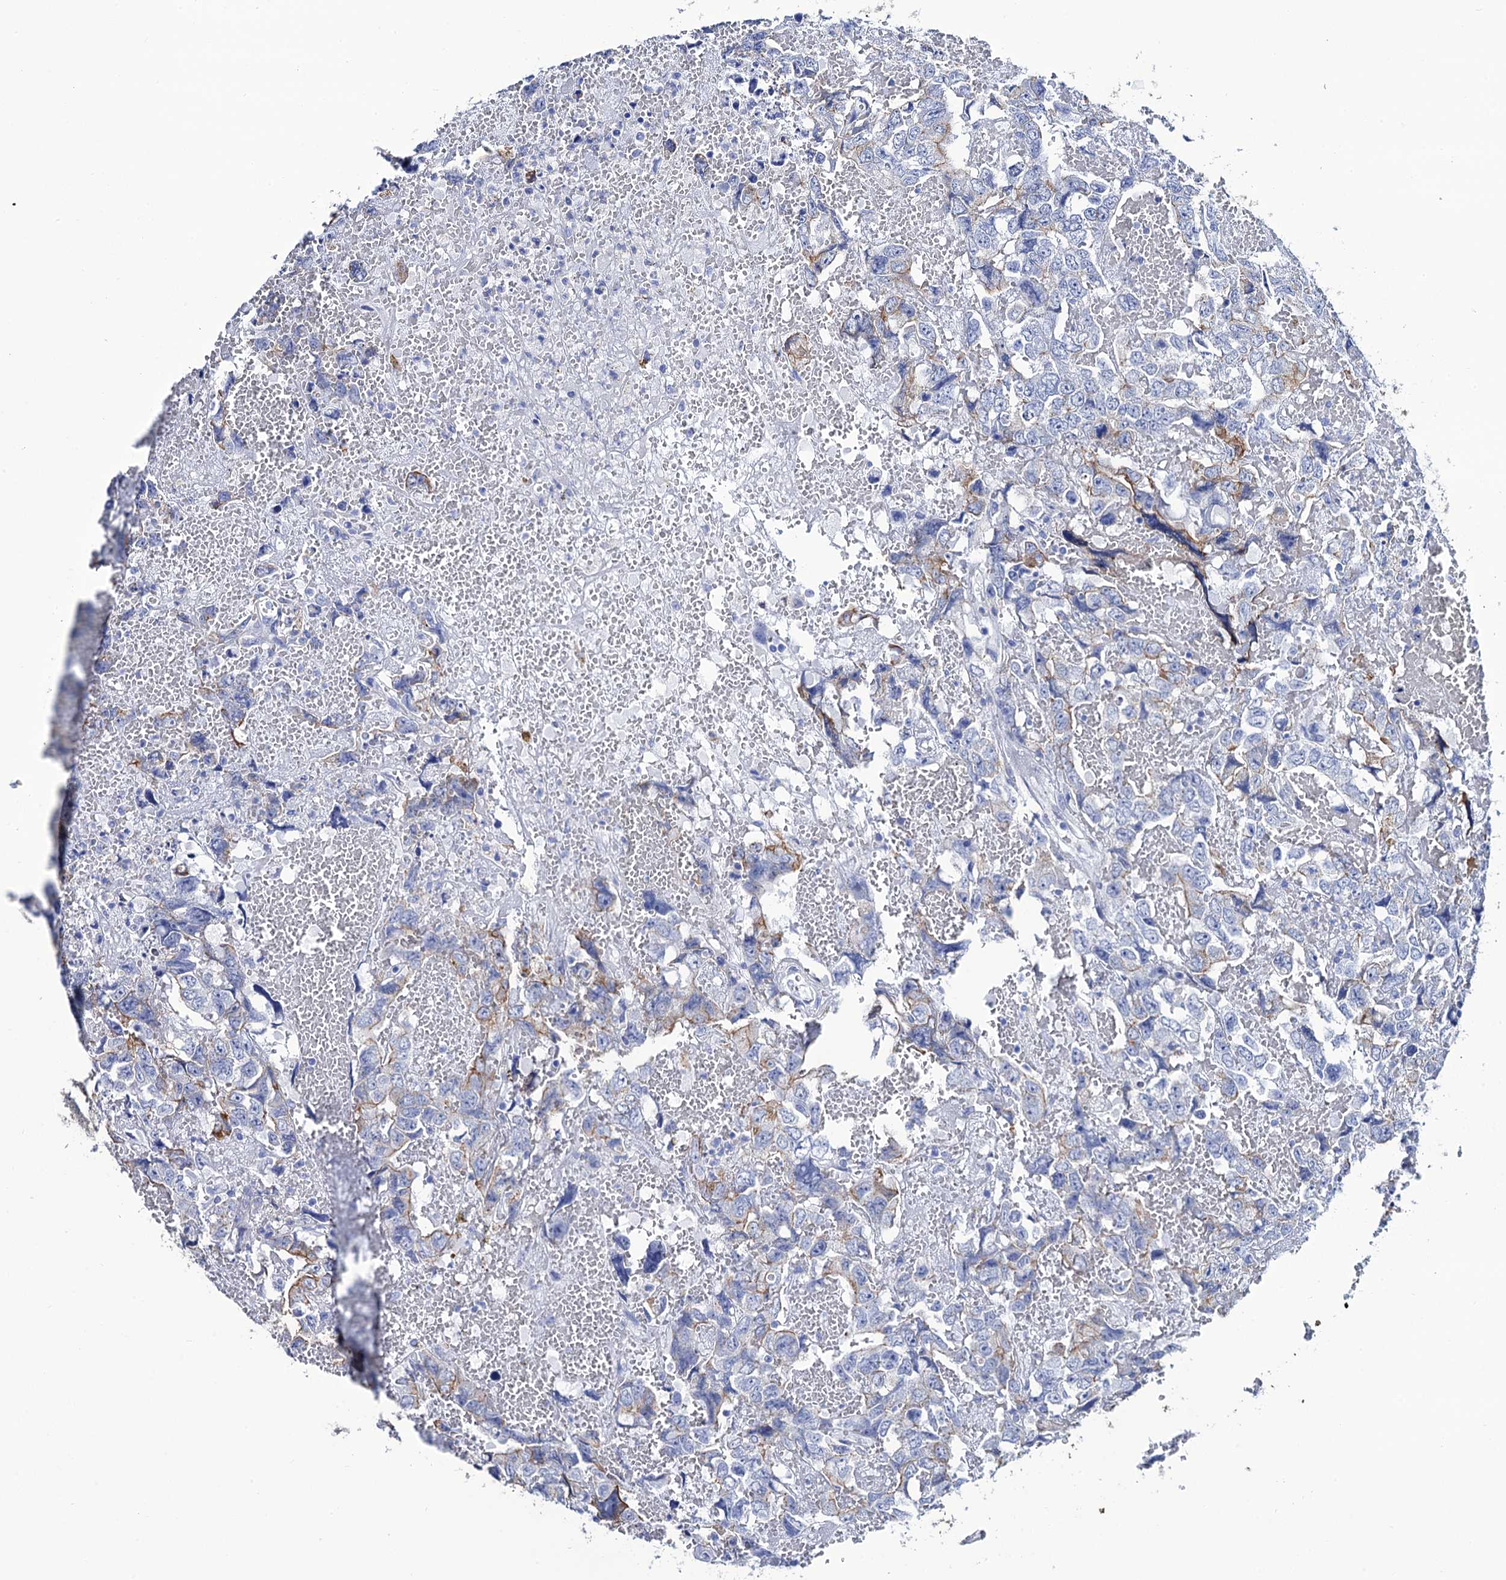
{"staining": {"intensity": "weak", "quantity": "<25%", "location": "cytoplasmic/membranous"}, "tissue": "testis cancer", "cell_type": "Tumor cells", "image_type": "cancer", "snomed": [{"axis": "morphology", "description": "Carcinoma, Embryonal, NOS"}, {"axis": "topography", "description": "Testis"}], "caption": "Immunohistochemistry (IHC) photomicrograph of neoplastic tissue: human testis embryonal carcinoma stained with DAB (3,3'-diaminobenzidine) reveals no significant protein staining in tumor cells.", "gene": "RAB3IP", "patient": {"sex": "male", "age": 45}}